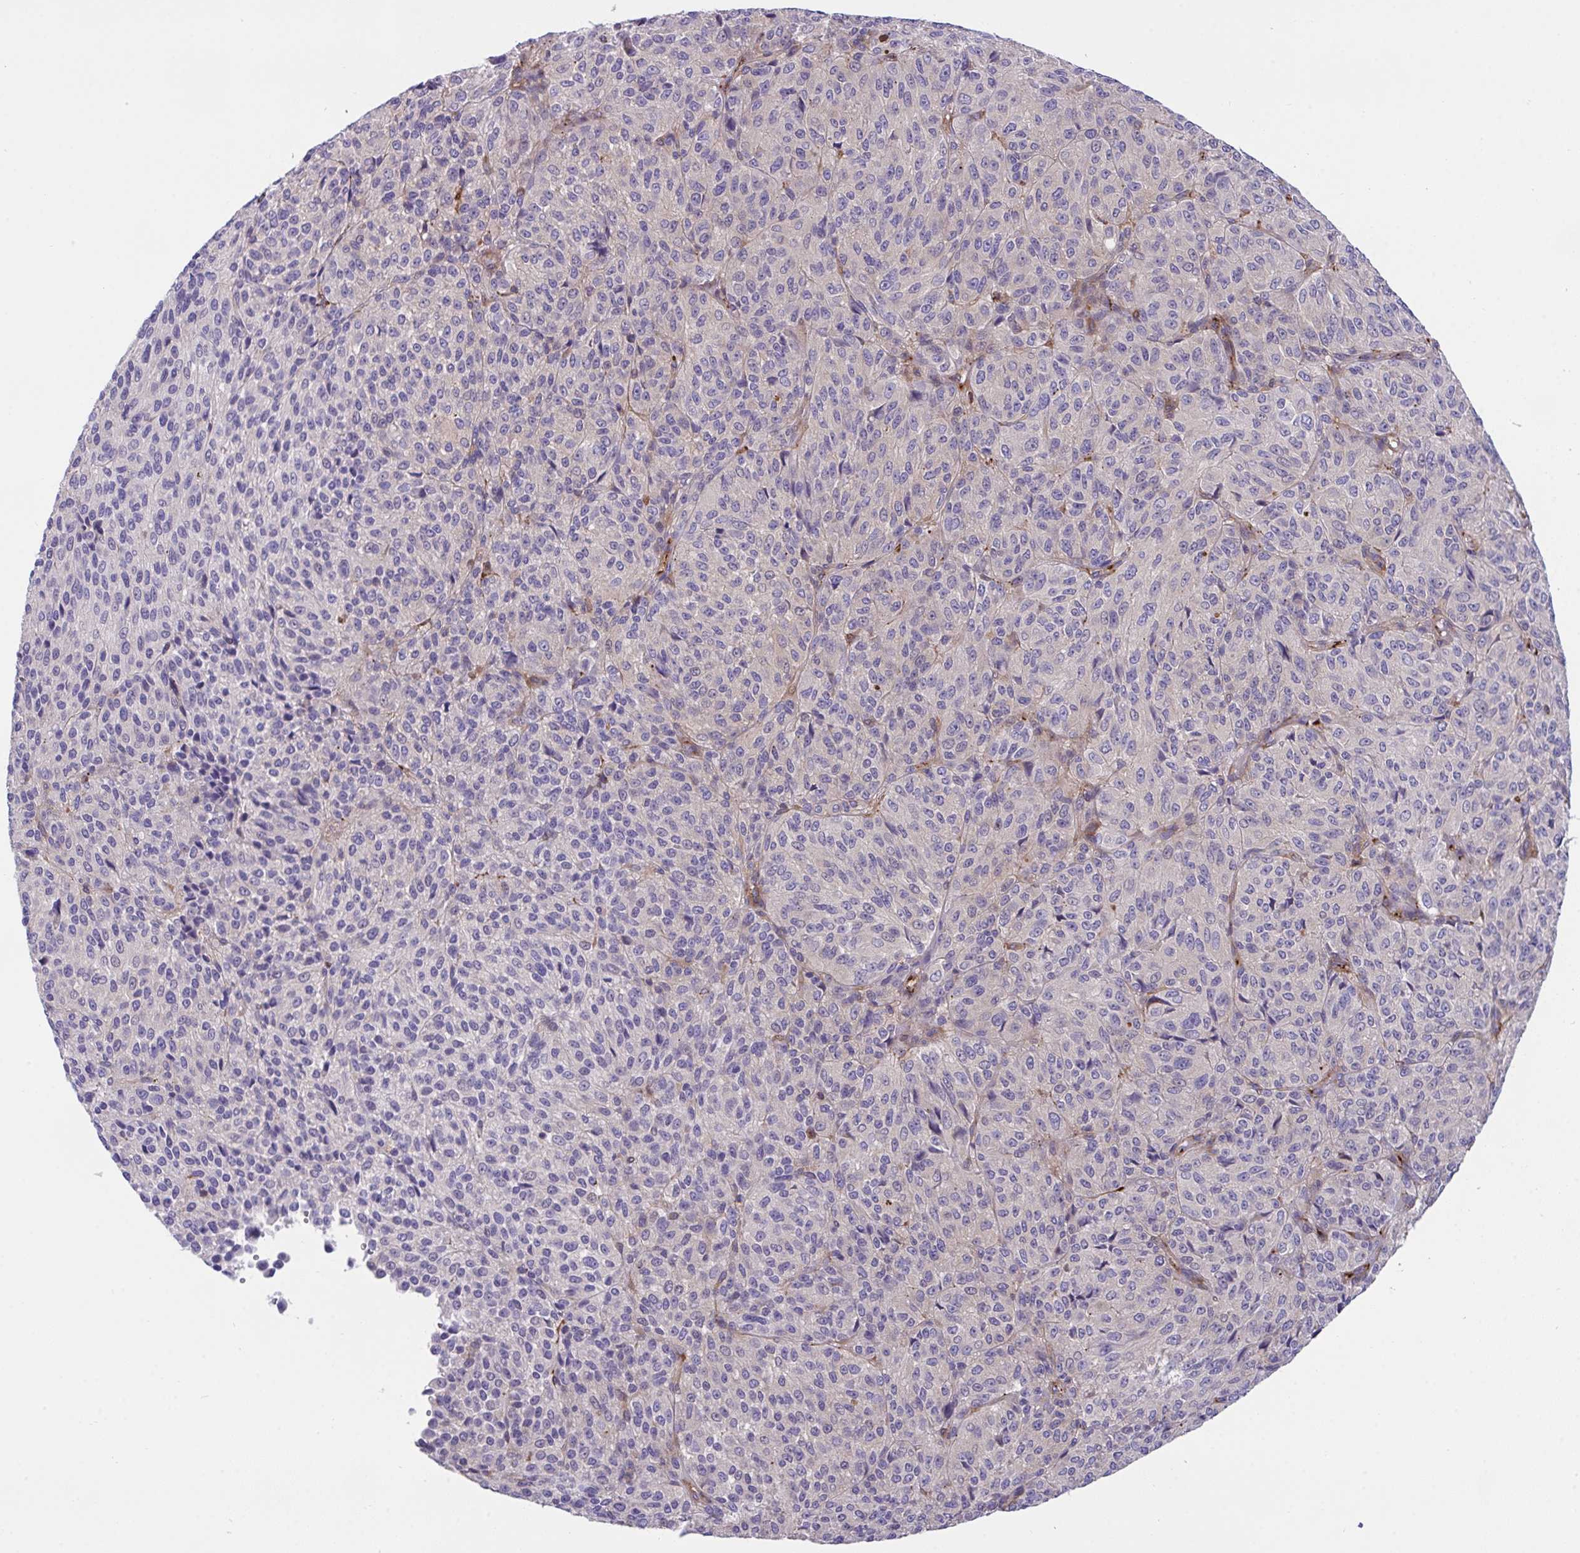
{"staining": {"intensity": "negative", "quantity": "none", "location": "none"}, "tissue": "melanoma", "cell_type": "Tumor cells", "image_type": "cancer", "snomed": [{"axis": "morphology", "description": "Malignant melanoma, Metastatic site"}, {"axis": "topography", "description": "Brain"}], "caption": "This is a histopathology image of immunohistochemistry staining of malignant melanoma (metastatic site), which shows no positivity in tumor cells.", "gene": "PPIH", "patient": {"sex": "female", "age": 56}}